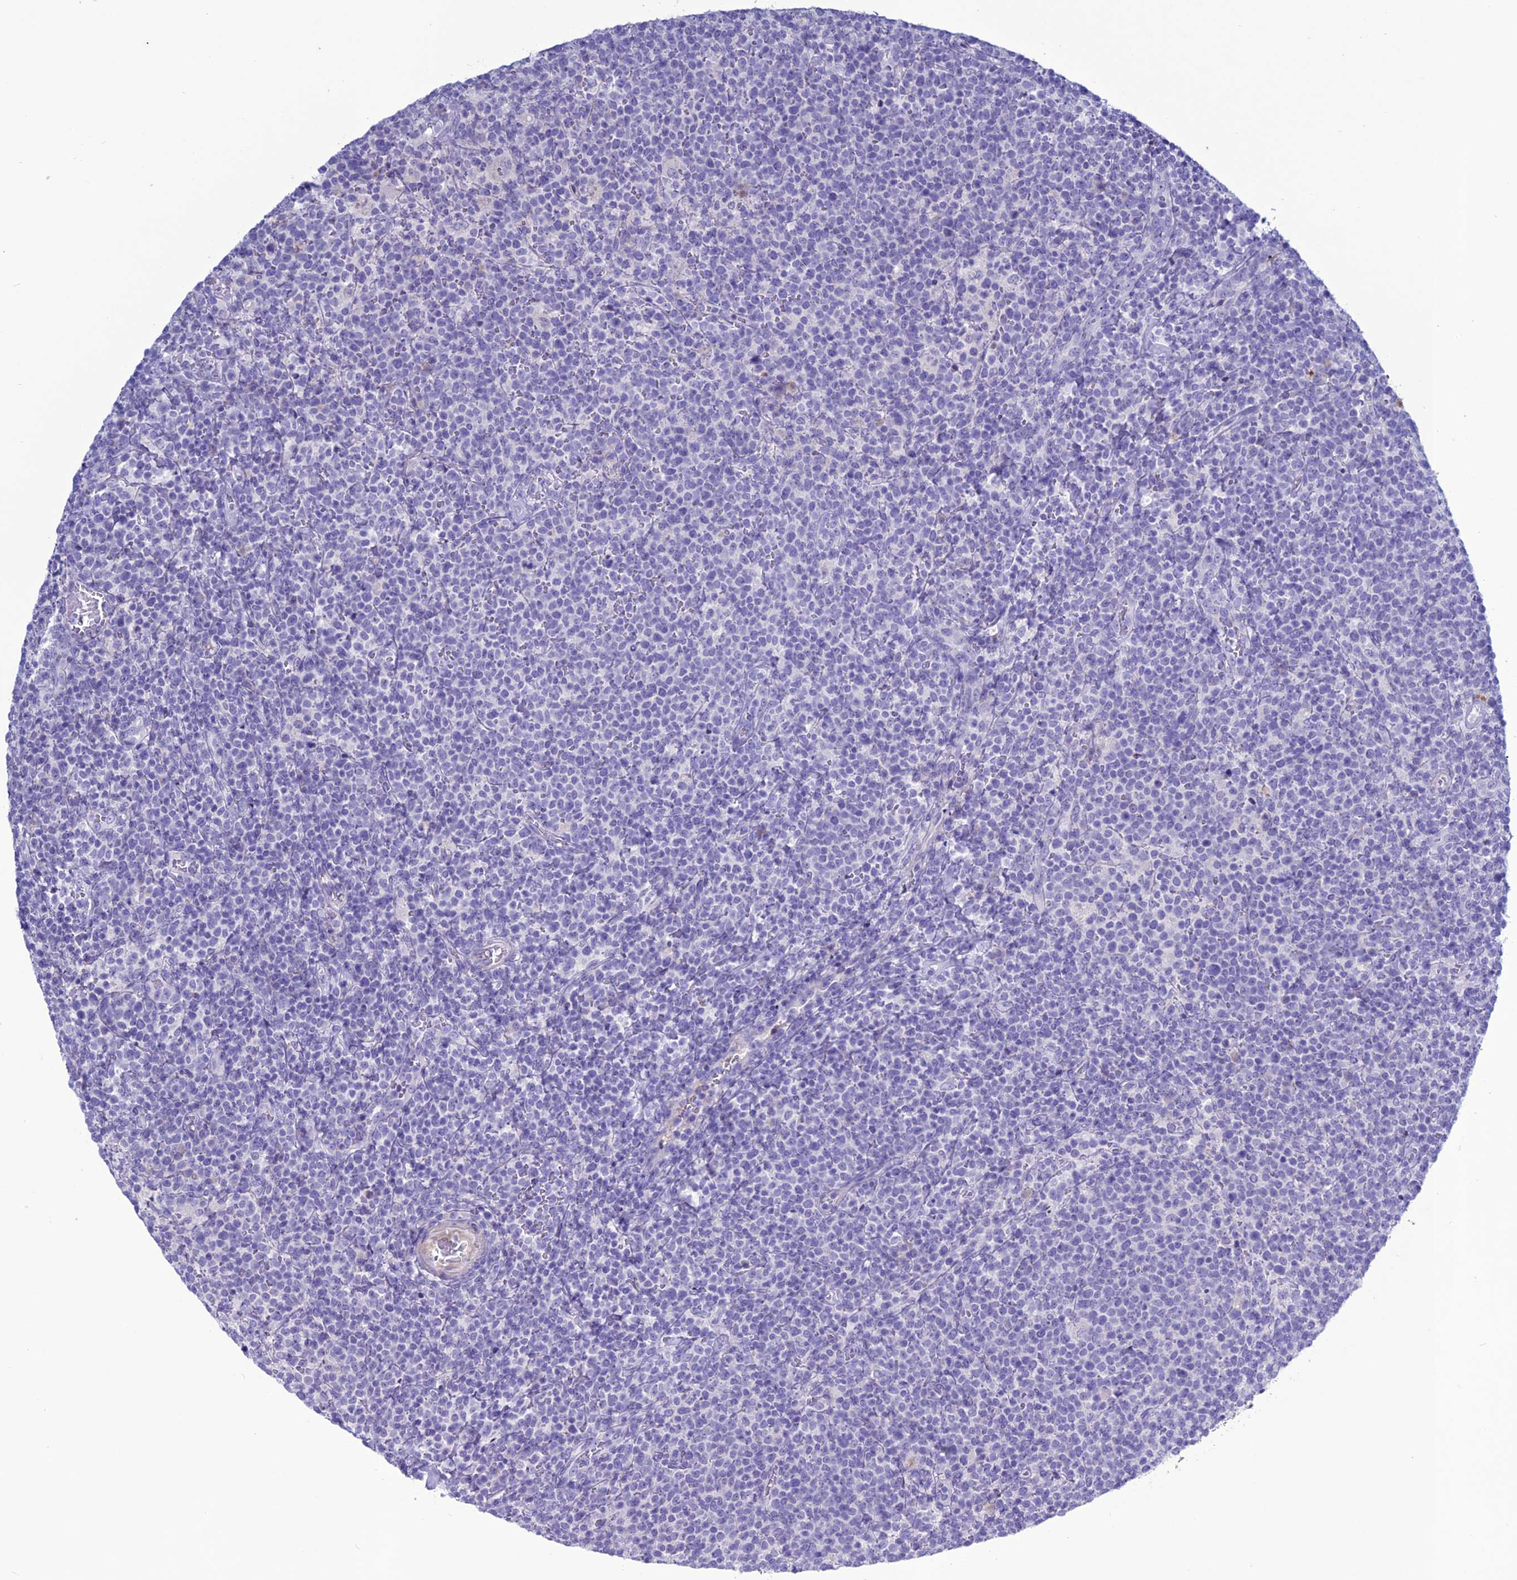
{"staining": {"intensity": "negative", "quantity": "none", "location": "none"}, "tissue": "lymphoma", "cell_type": "Tumor cells", "image_type": "cancer", "snomed": [{"axis": "morphology", "description": "Malignant lymphoma, non-Hodgkin's type, High grade"}, {"axis": "topography", "description": "Lymph node"}], "caption": "Immunohistochemistry (IHC) image of neoplastic tissue: human lymphoma stained with DAB (3,3'-diaminobenzidine) exhibits no significant protein expression in tumor cells.", "gene": "CLEC2L", "patient": {"sex": "male", "age": 61}}